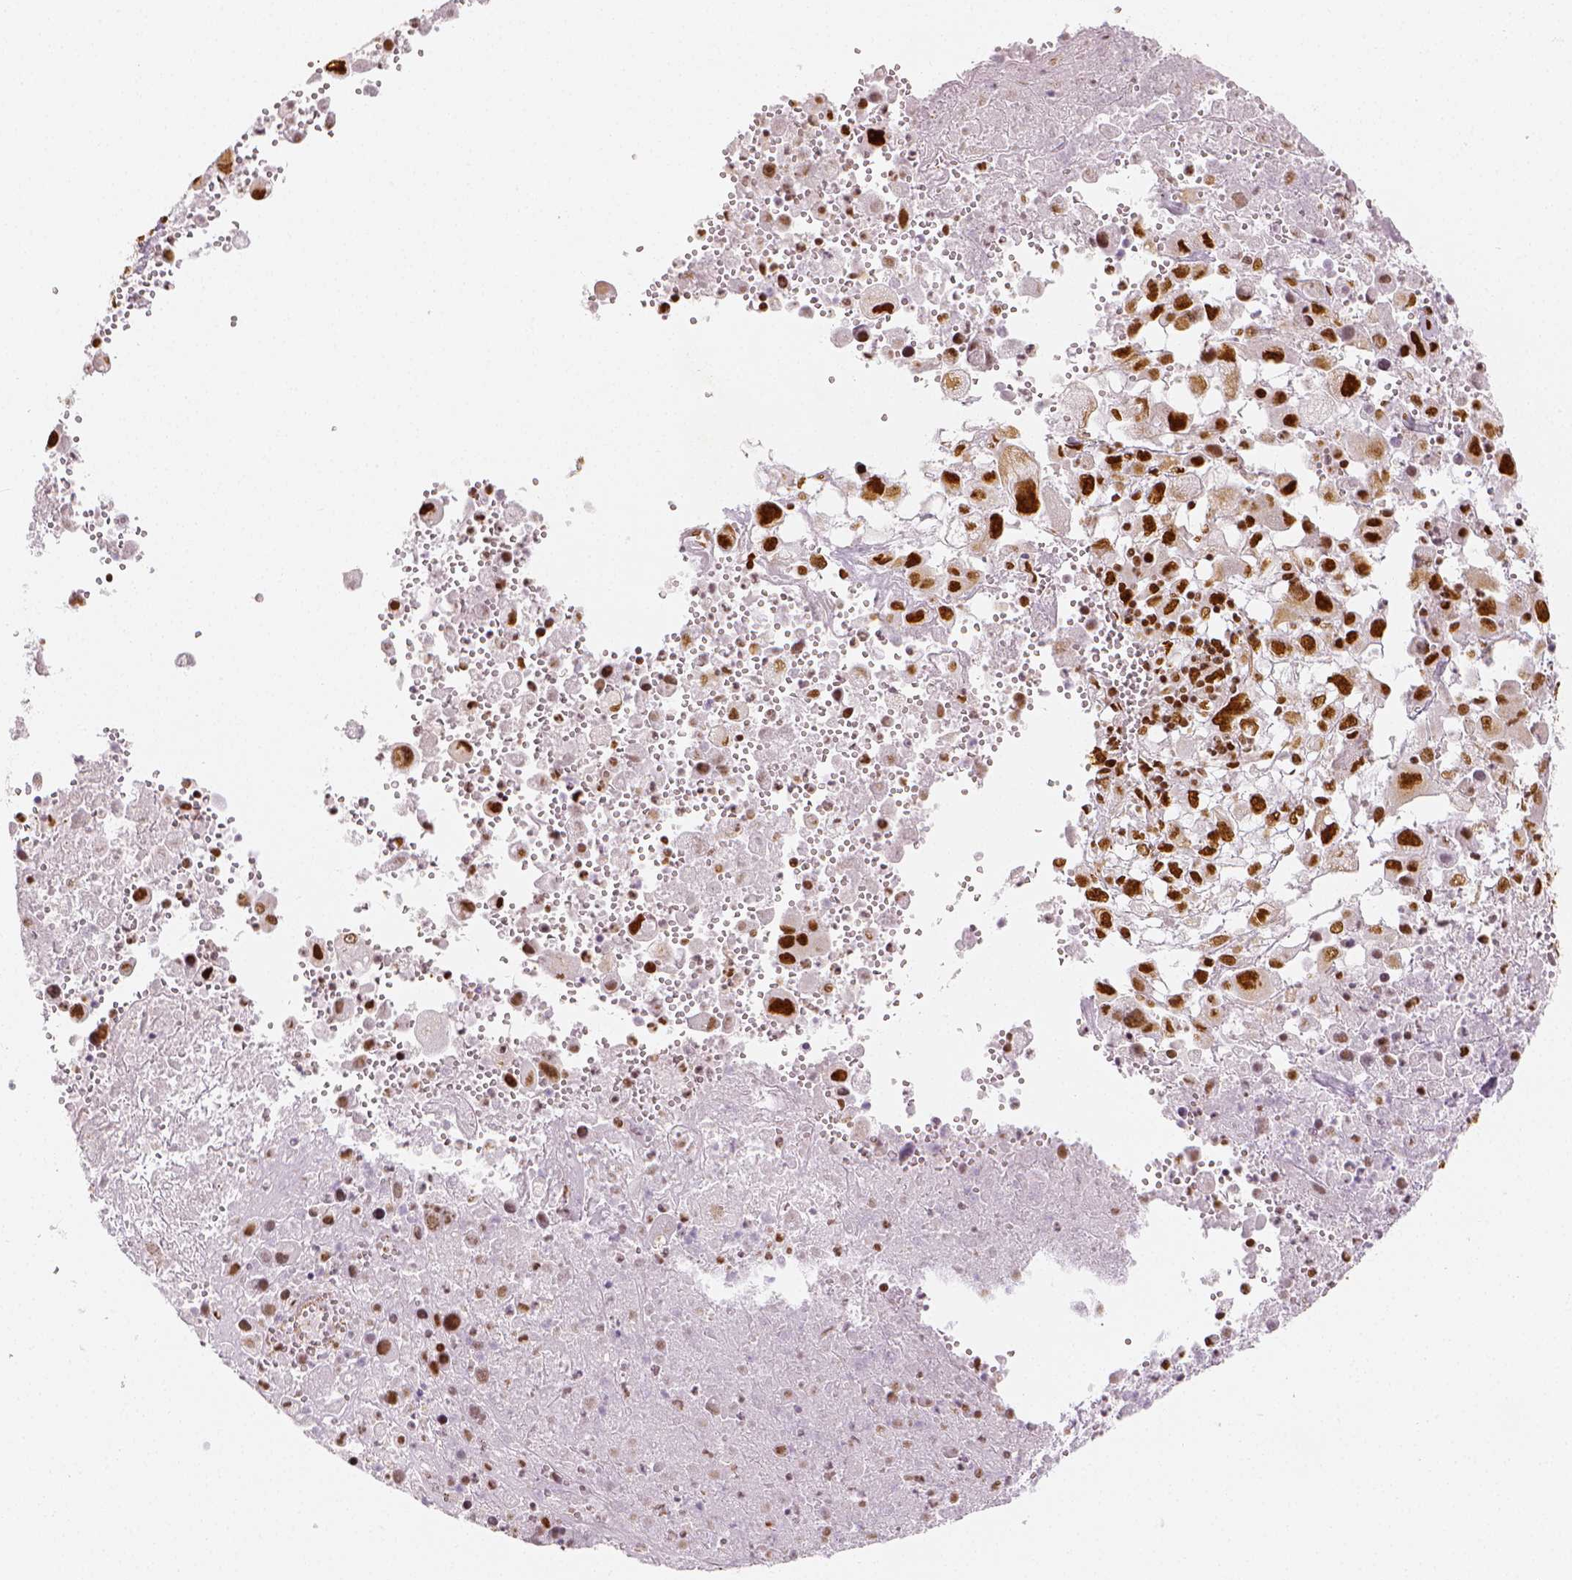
{"staining": {"intensity": "strong", "quantity": ">75%", "location": "nuclear"}, "tissue": "melanoma", "cell_type": "Tumor cells", "image_type": "cancer", "snomed": [{"axis": "morphology", "description": "Malignant melanoma, Metastatic site"}, {"axis": "topography", "description": "Soft tissue"}], "caption": "Malignant melanoma (metastatic site) tissue exhibits strong nuclear expression in about >75% of tumor cells, visualized by immunohistochemistry.", "gene": "KDM5B", "patient": {"sex": "male", "age": 50}}